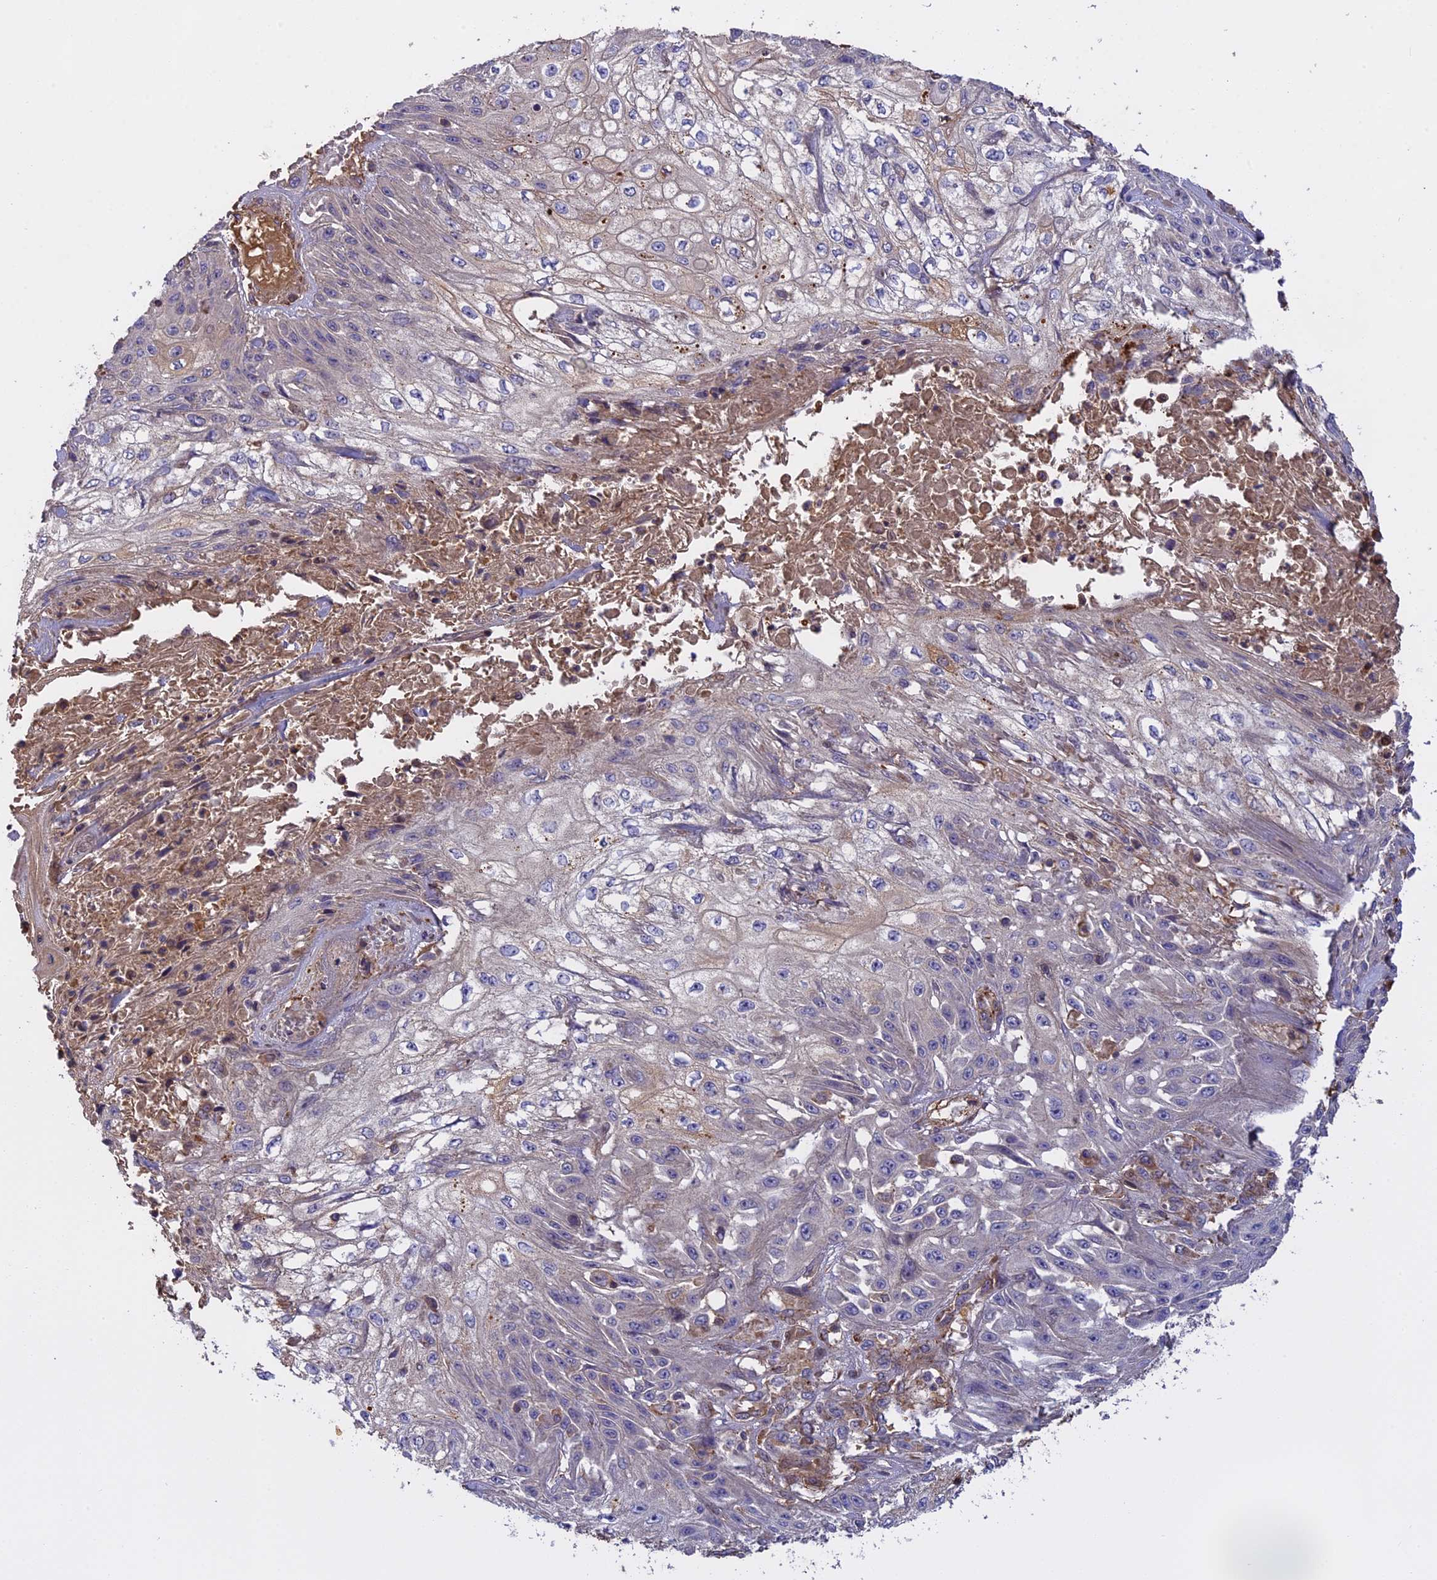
{"staining": {"intensity": "negative", "quantity": "none", "location": "none"}, "tissue": "skin cancer", "cell_type": "Tumor cells", "image_type": "cancer", "snomed": [{"axis": "morphology", "description": "Squamous cell carcinoma, NOS"}, {"axis": "morphology", "description": "Squamous cell carcinoma, metastatic, NOS"}, {"axis": "topography", "description": "Skin"}, {"axis": "topography", "description": "Lymph node"}], "caption": "Skin metastatic squamous cell carcinoma was stained to show a protein in brown. There is no significant expression in tumor cells. (Brightfield microscopy of DAB (3,3'-diaminobenzidine) immunohistochemistry (IHC) at high magnification).", "gene": "CFAP119", "patient": {"sex": "male", "age": 75}}